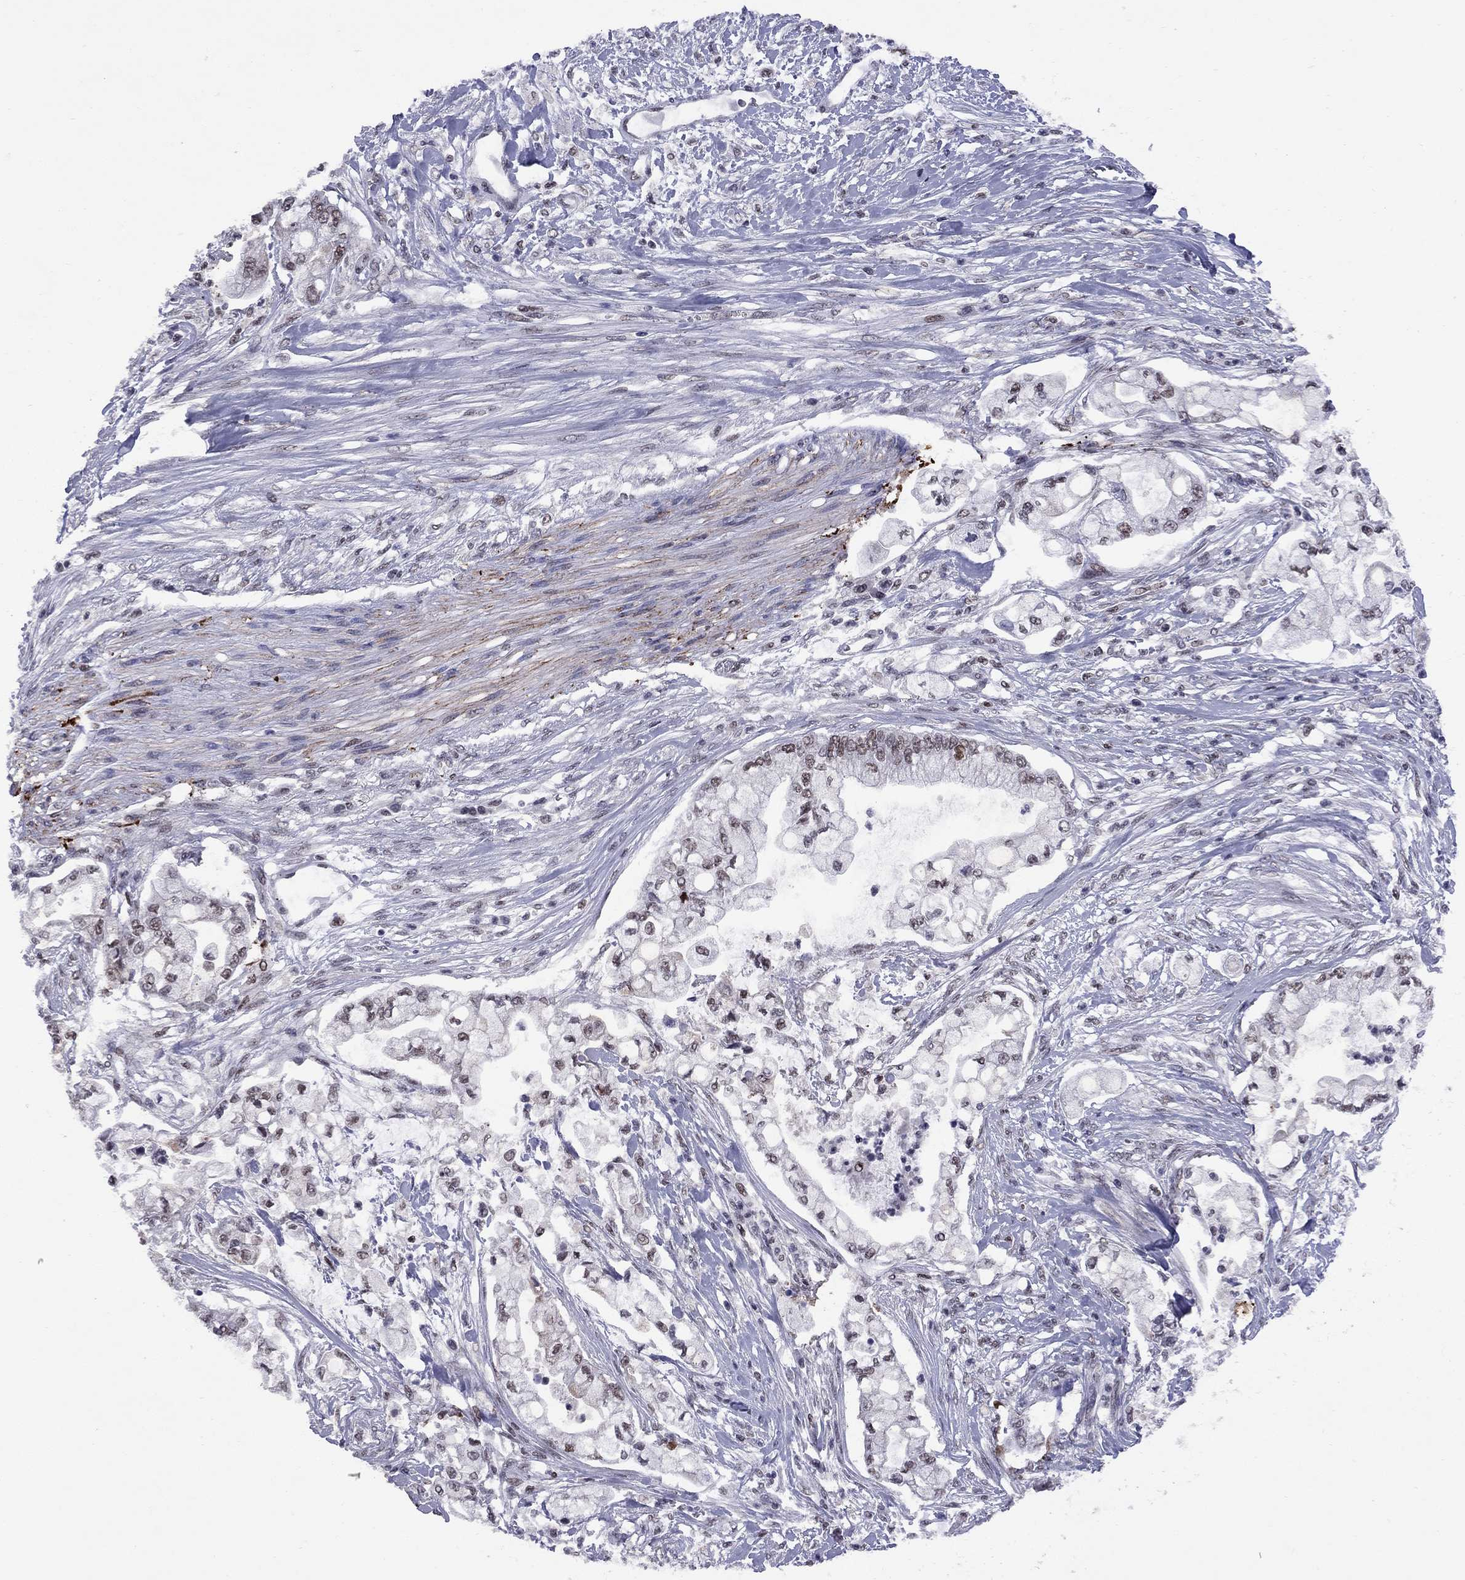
{"staining": {"intensity": "weak", "quantity": "<25%", "location": "nuclear"}, "tissue": "pancreatic cancer", "cell_type": "Tumor cells", "image_type": "cancer", "snomed": [{"axis": "morphology", "description": "Adenocarcinoma, NOS"}, {"axis": "topography", "description": "Pancreas"}], "caption": "Micrograph shows no protein expression in tumor cells of adenocarcinoma (pancreatic) tissue.", "gene": "TAF9", "patient": {"sex": "female", "age": 69}}